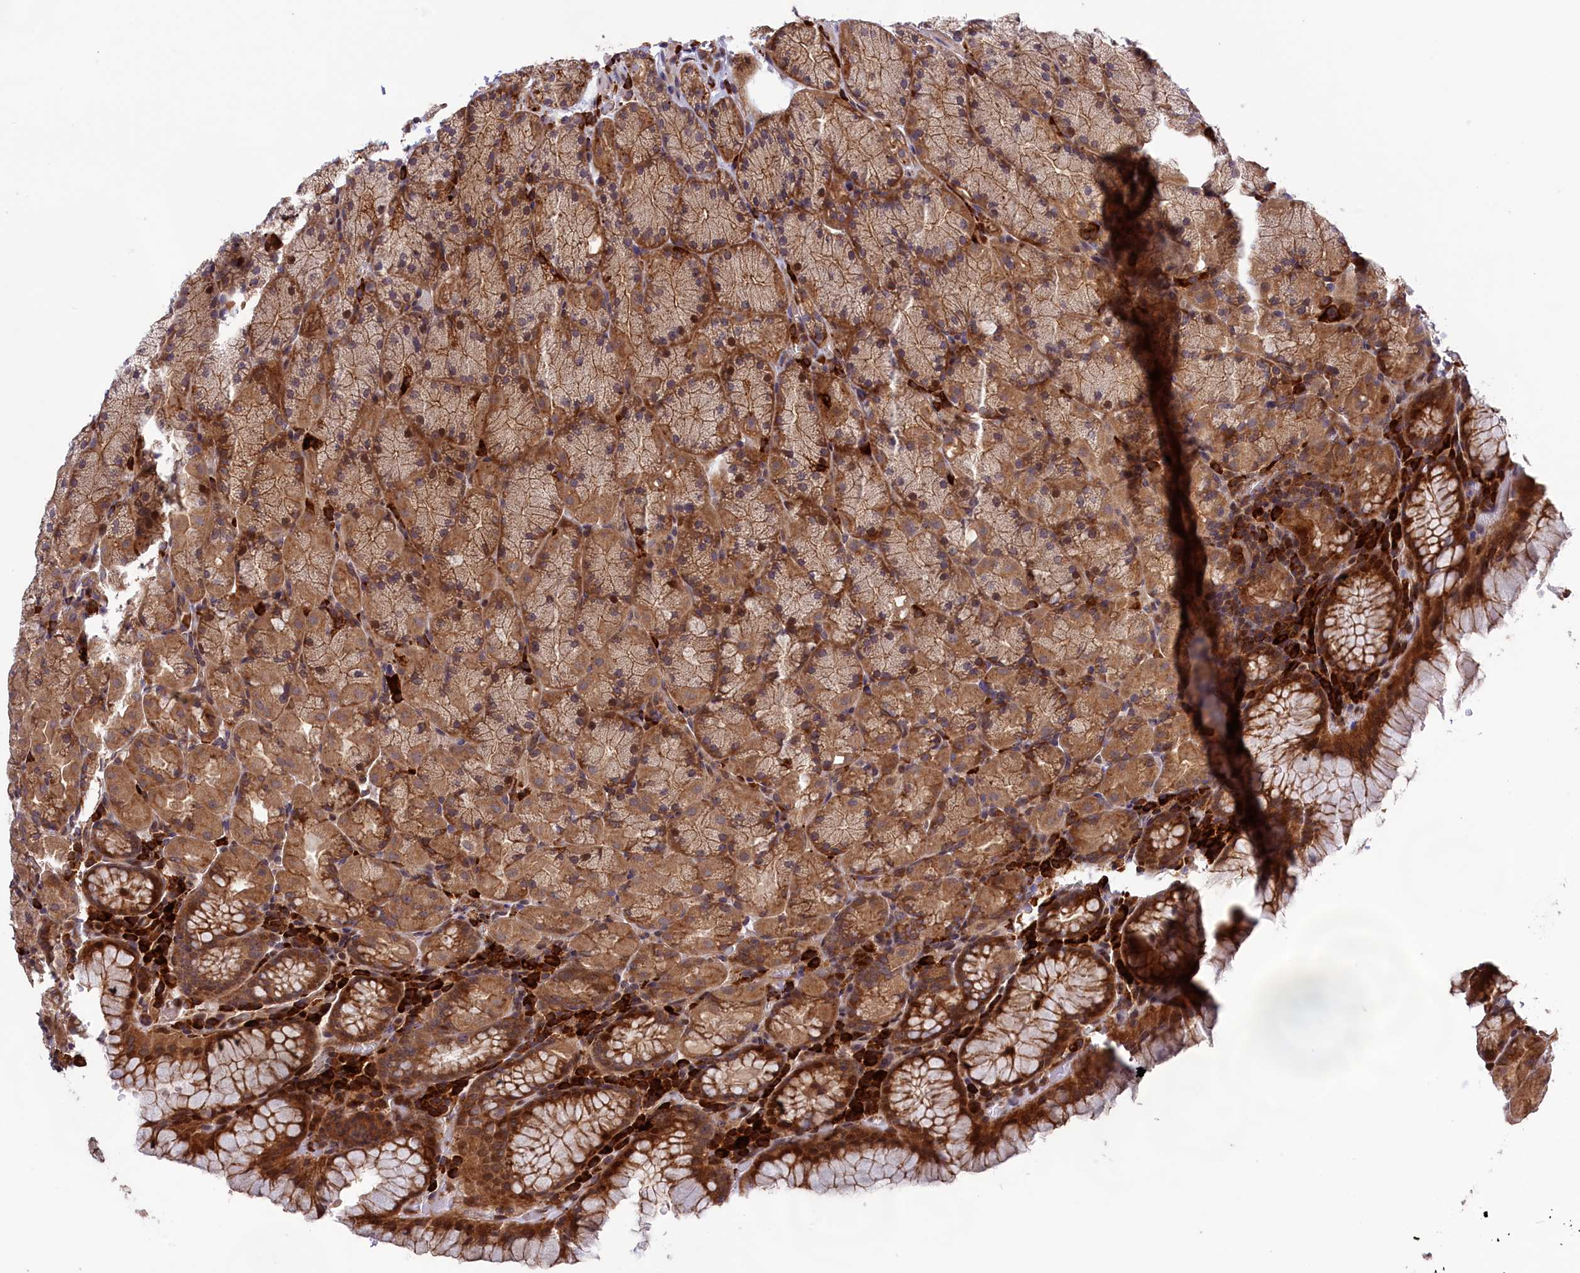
{"staining": {"intensity": "moderate", "quantity": ">75%", "location": "cytoplasmic/membranous,nuclear"}, "tissue": "stomach", "cell_type": "Glandular cells", "image_type": "normal", "snomed": [{"axis": "morphology", "description": "Normal tissue, NOS"}, {"axis": "topography", "description": "Stomach, upper"}, {"axis": "topography", "description": "Stomach, lower"}], "caption": "High-power microscopy captured an immunohistochemistry (IHC) image of normal stomach, revealing moderate cytoplasmic/membranous,nuclear expression in approximately >75% of glandular cells.", "gene": "DDX60L", "patient": {"sex": "male", "age": 80}}